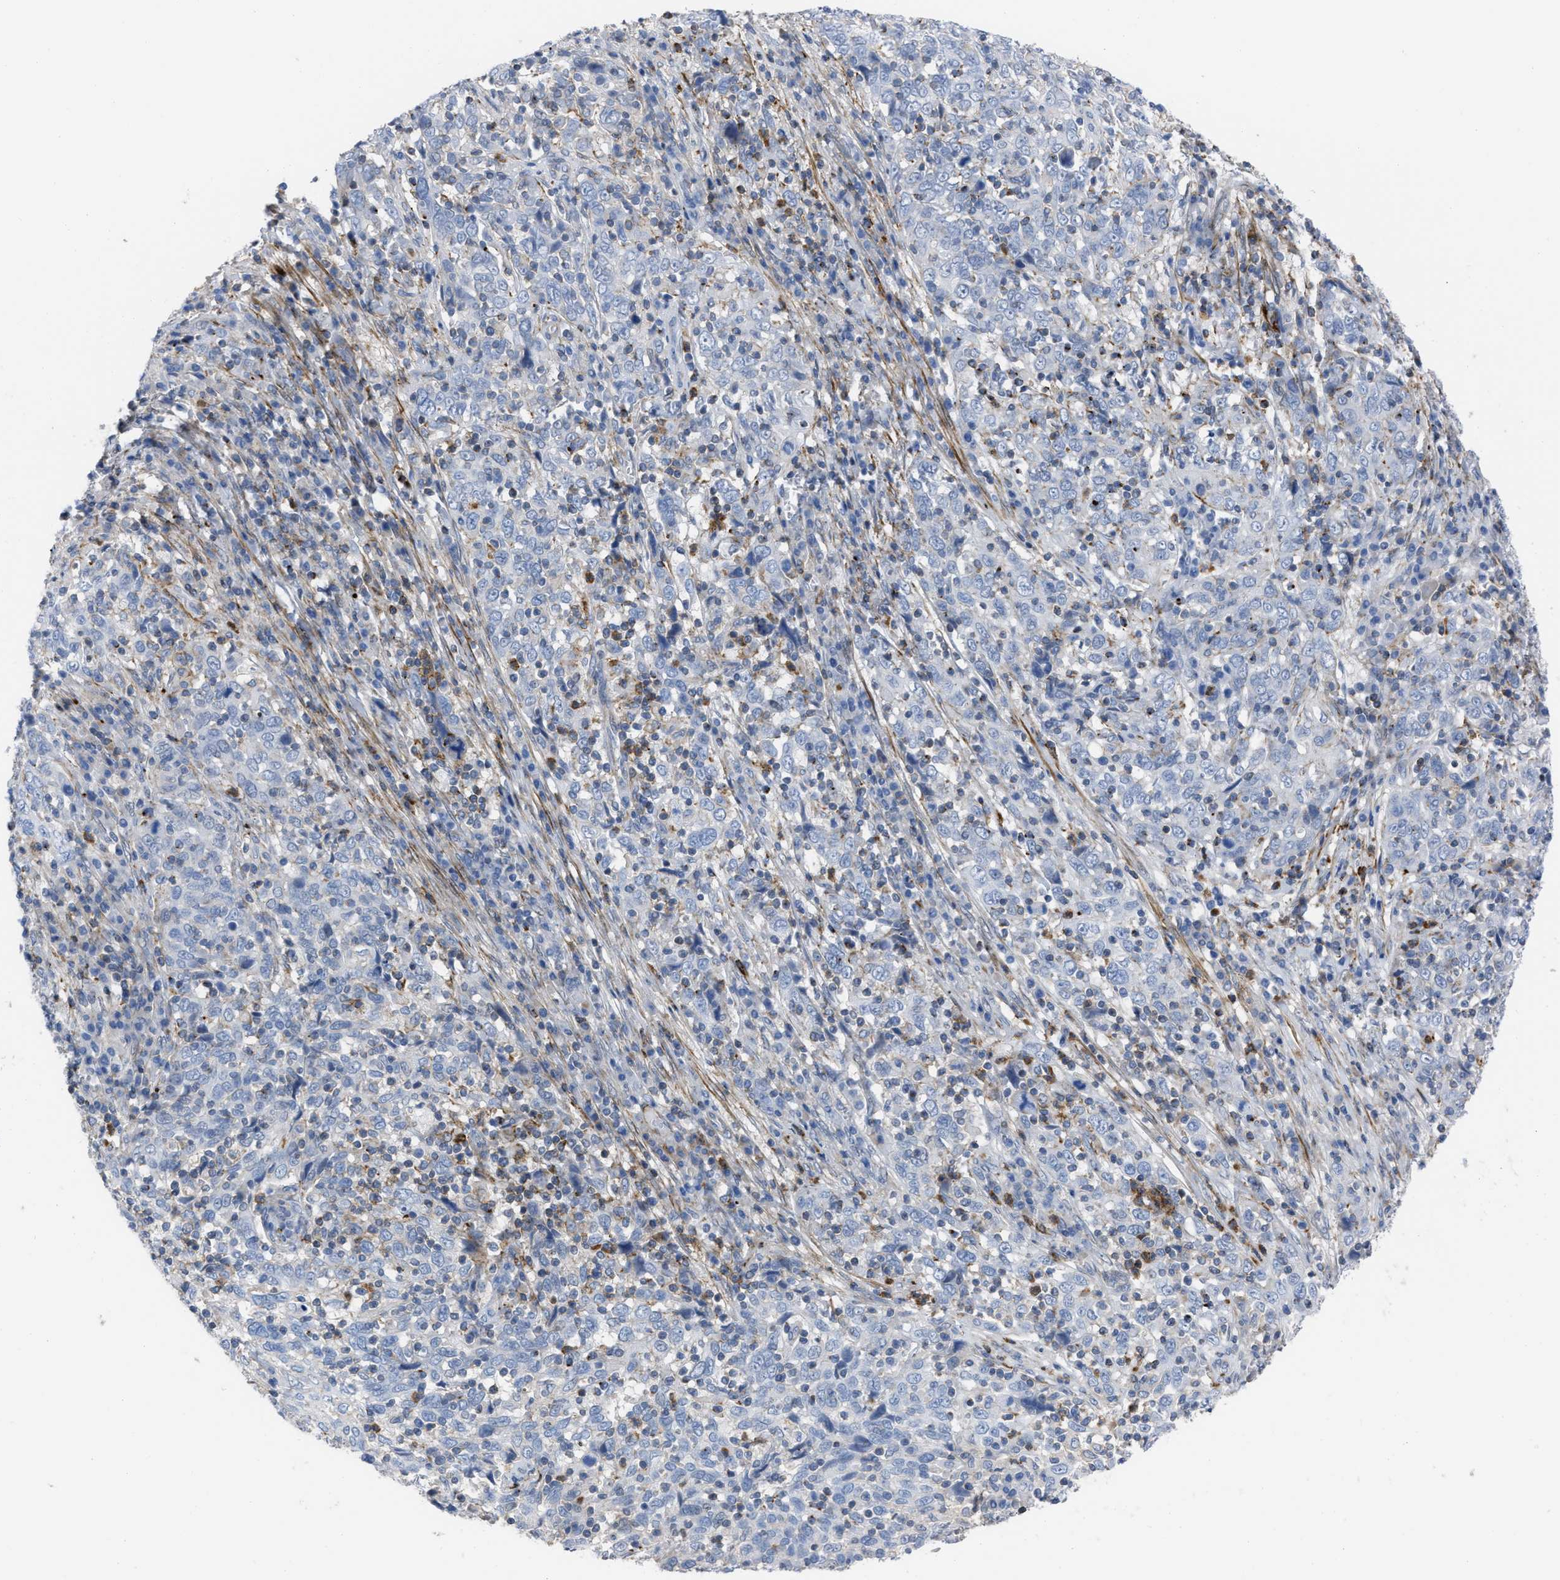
{"staining": {"intensity": "negative", "quantity": "none", "location": "none"}, "tissue": "cervical cancer", "cell_type": "Tumor cells", "image_type": "cancer", "snomed": [{"axis": "morphology", "description": "Squamous cell carcinoma, NOS"}, {"axis": "topography", "description": "Cervix"}], "caption": "Tumor cells show no significant staining in cervical squamous cell carcinoma.", "gene": "PRMT2", "patient": {"sex": "female", "age": 46}}